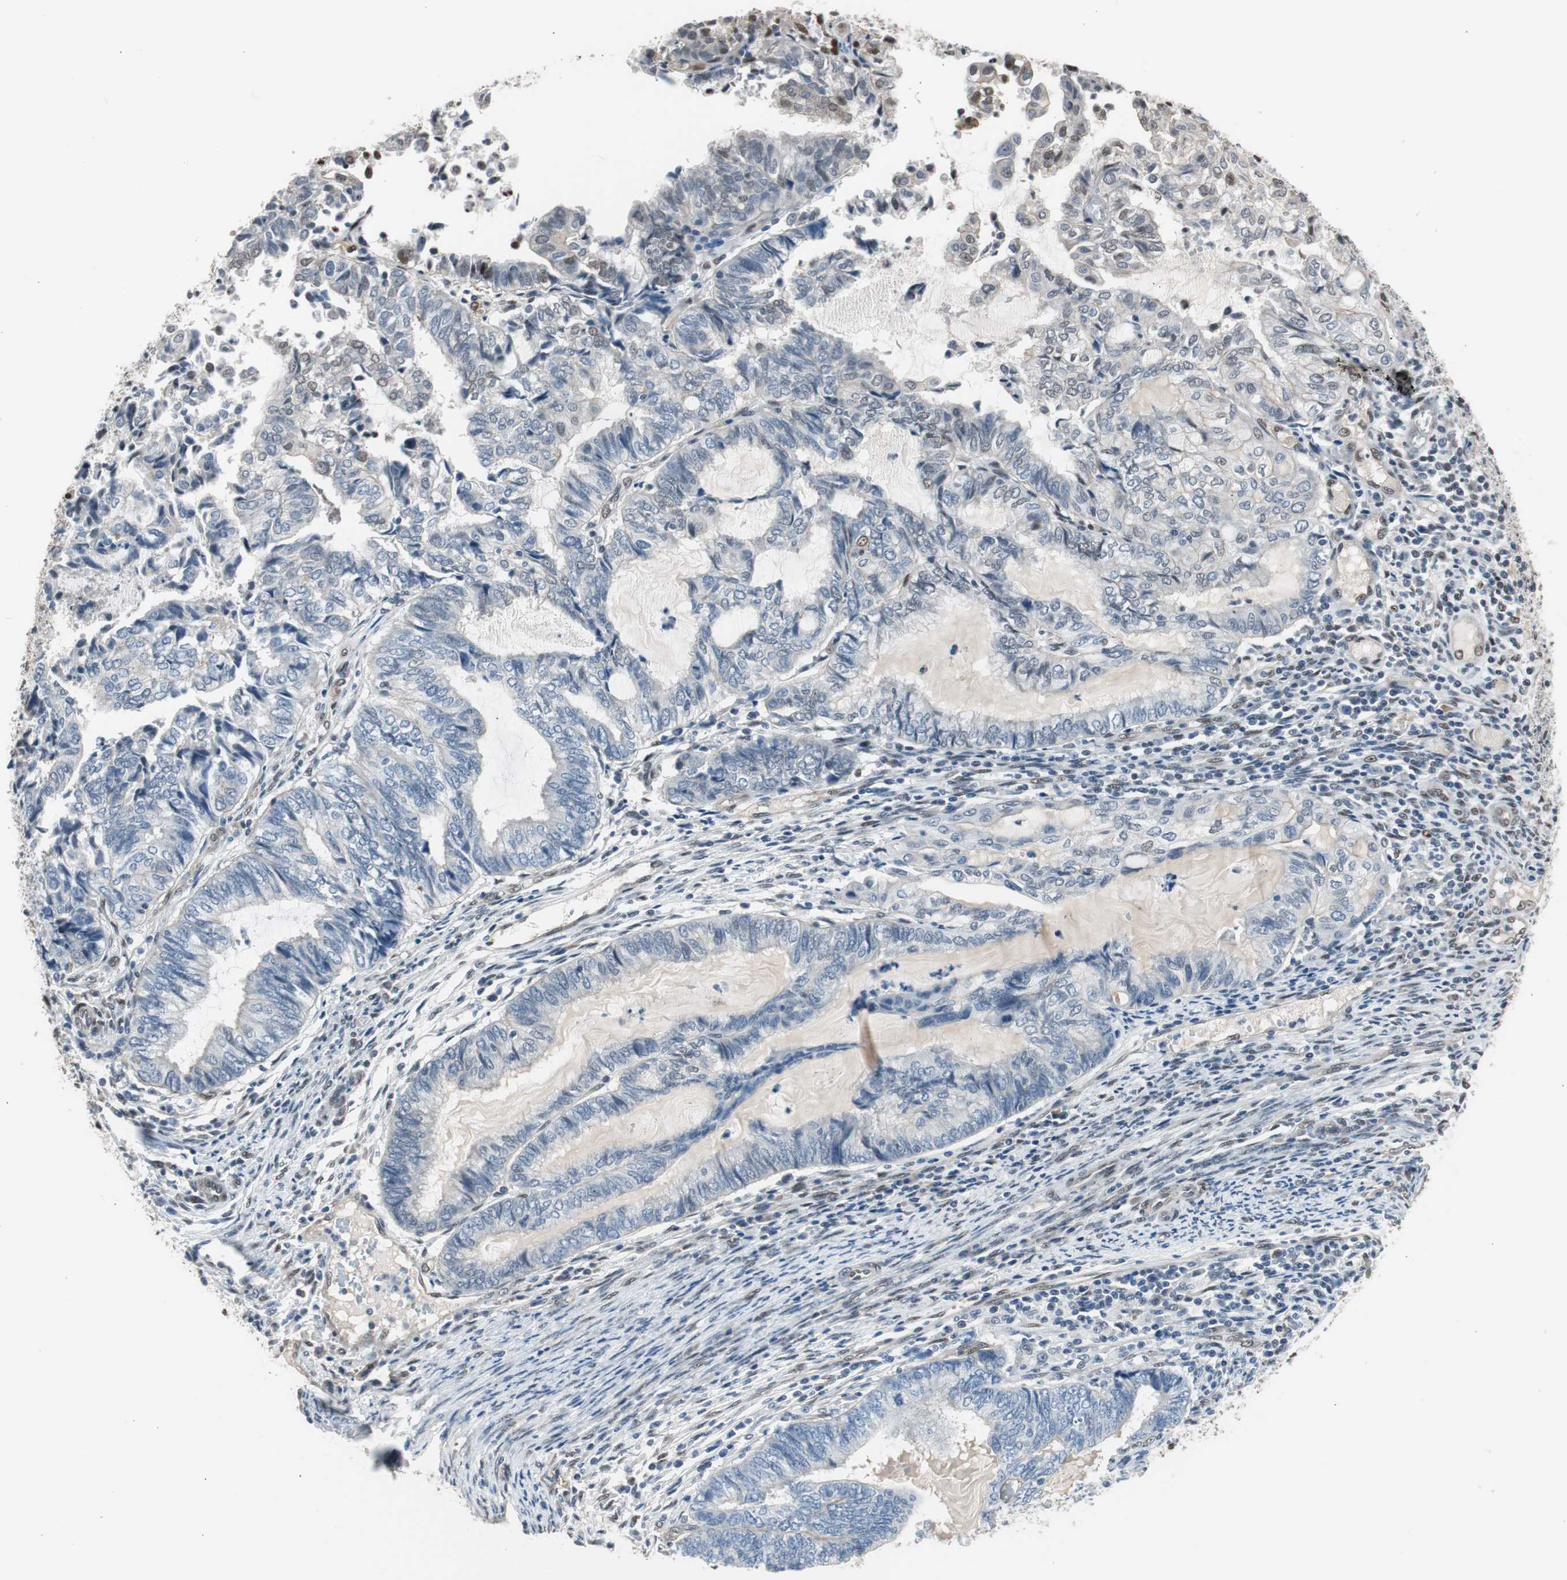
{"staining": {"intensity": "negative", "quantity": "none", "location": "none"}, "tissue": "endometrial cancer", "cell_type": "Tumor cells", "image_type": "cancer", "snomed": [{"axis": "morphology", "description": "Adenocarcinoma, NOS"}, {"axis": "topography", "description": "Uterus"}, {"axis": "topography", "description": "Endometrium"}], "caption": "The photomicrograph shows no significant expression in tumor cells of adenocarcinoma (endometrial).", "gene": "PML", "patient": {"sex": "female", "age": 70}}